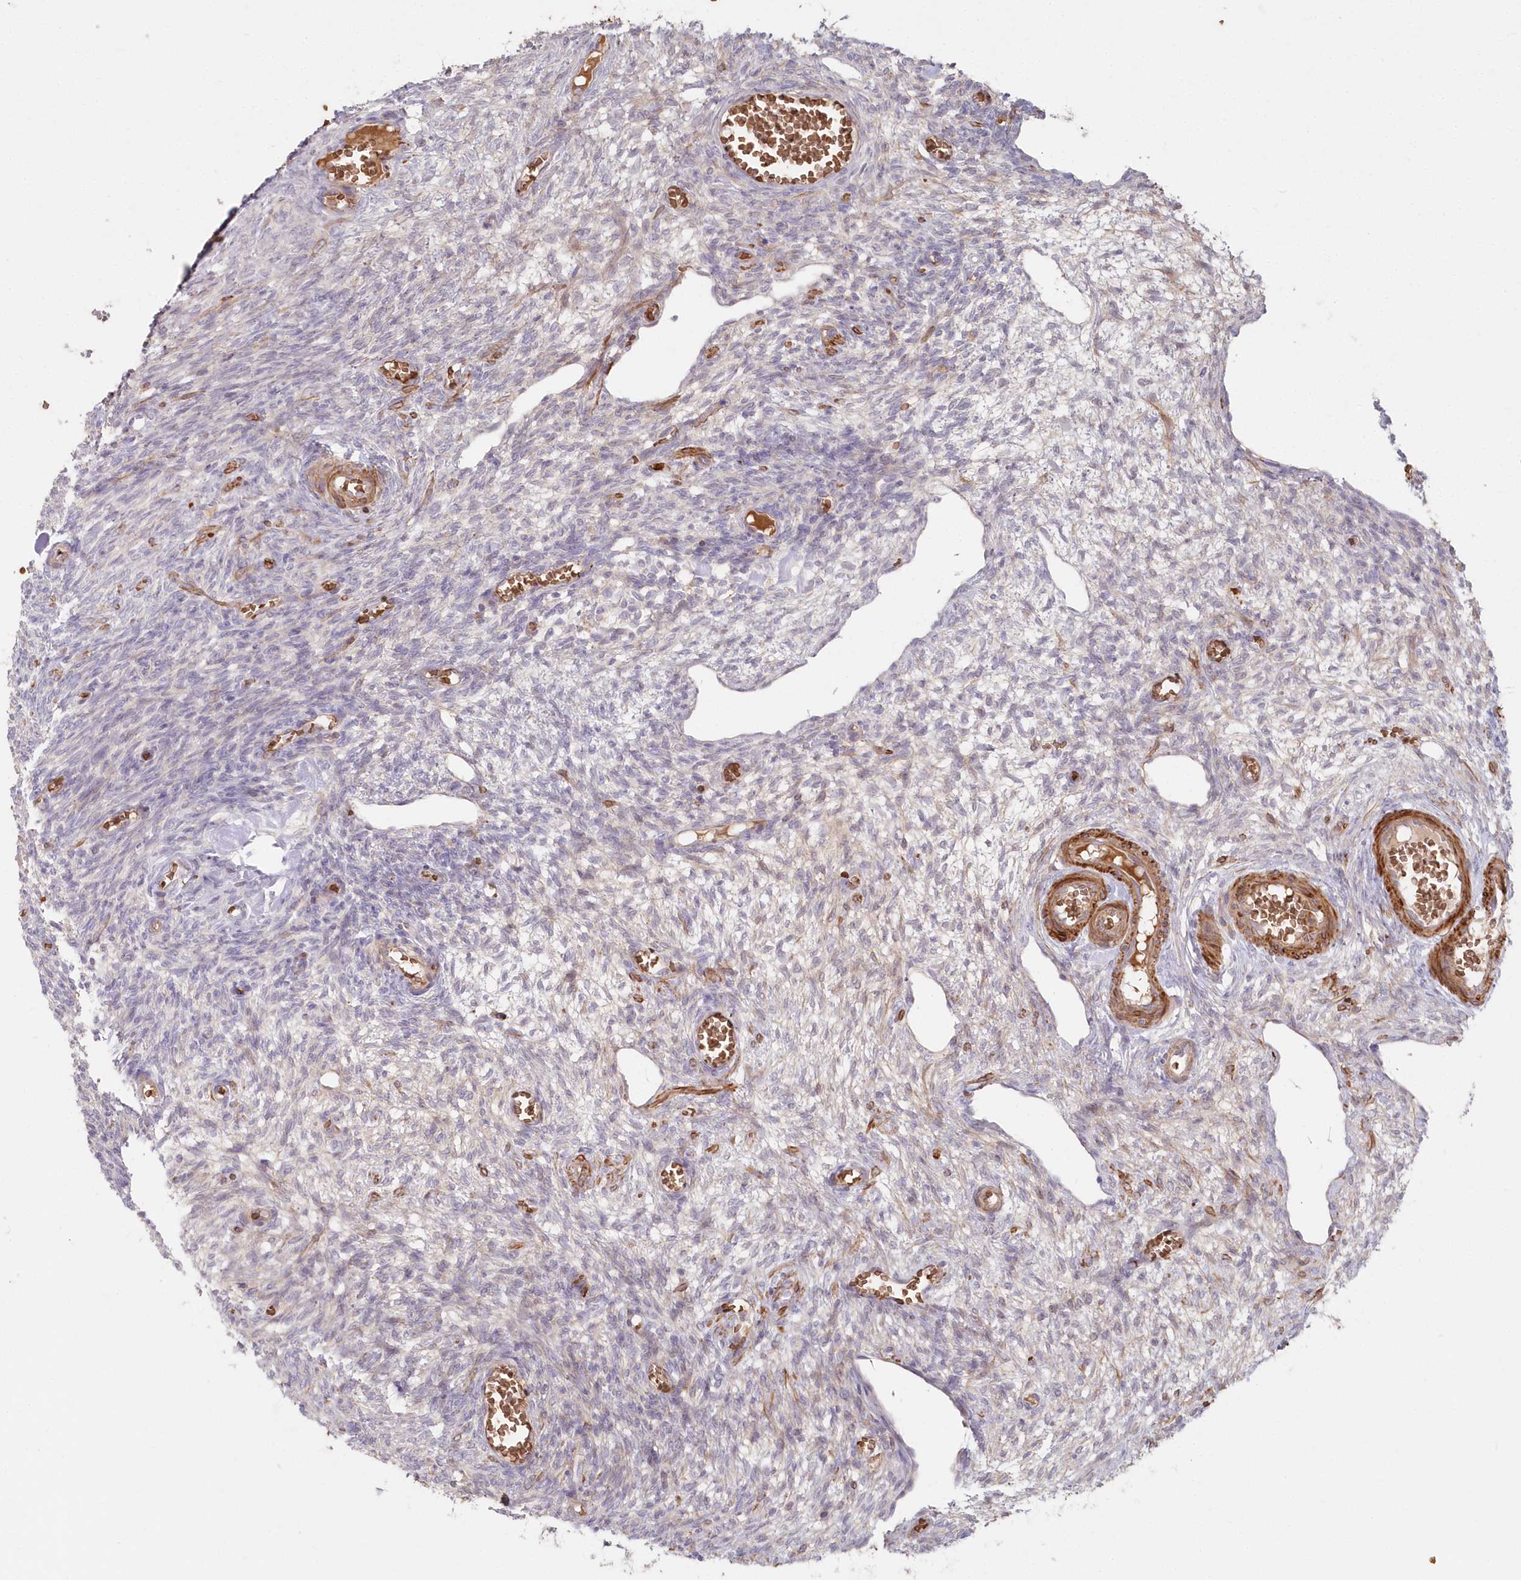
{"staining": {"intensity": "negative", "quantity": "none", "location": "none"}, "tissue": "ovary", "cell_type": "Ovarian stroma cells", "image_type": "normal", "snomed": [{"axis": "morphology", "description": "Normal tissue, NOS"}, {"axis": "topography", "description": "Ovary"}], "caption": "Immunohistochemistry (IHC) of normal ovary reveals no staining in ovarian stroma cells.", "gene": "SERINC1", "patient": {"sex": "female", "age": 27}}